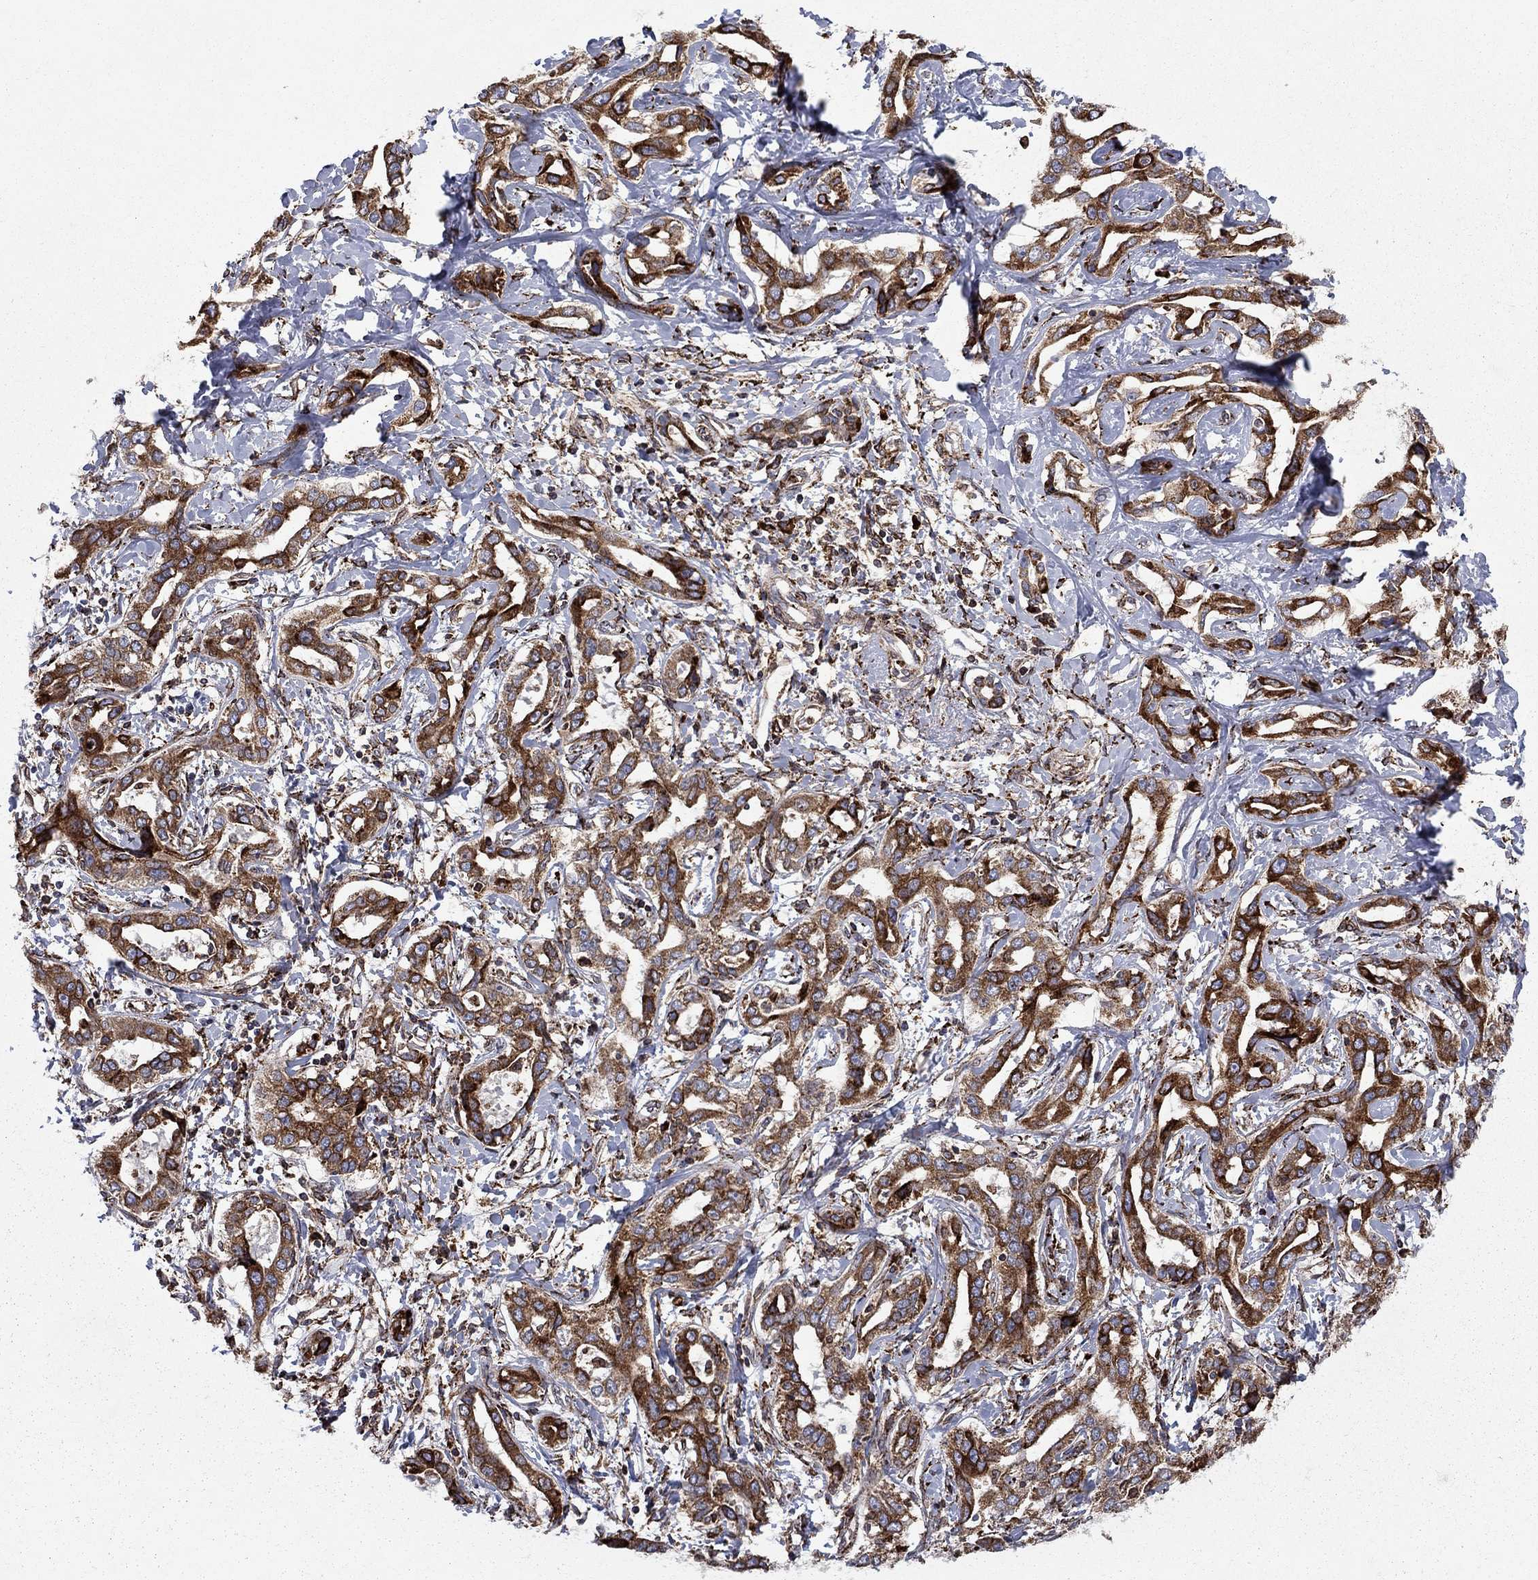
{"staining": {"intensity": "strong", "quantity": "25%-75%", "location": "cytoplasmic/membranous"}, "tissue": "liver cancer", "cell_type": "Tumor cells", "image_type": "cancer", "snomed": [{"axis": "morphology", "description": "Cholangiocarcinoma"}, {"axis": "topography", "description": "Liver"}], "caption": "DAB immunohistochemical staining of cholangiocarcinoma (liver) demonstrates strong cytoplasmic/membranous protein expression in approximately 25%-75% of tumor cells. Using DAB (3,3'-diaminobenzidine) (brown) and hematoxylin (blue) stains, captured at high magnification using brightfield microscopy.", "gene": "CAB39L", "patient": {"sex": "male", "age": 59}}